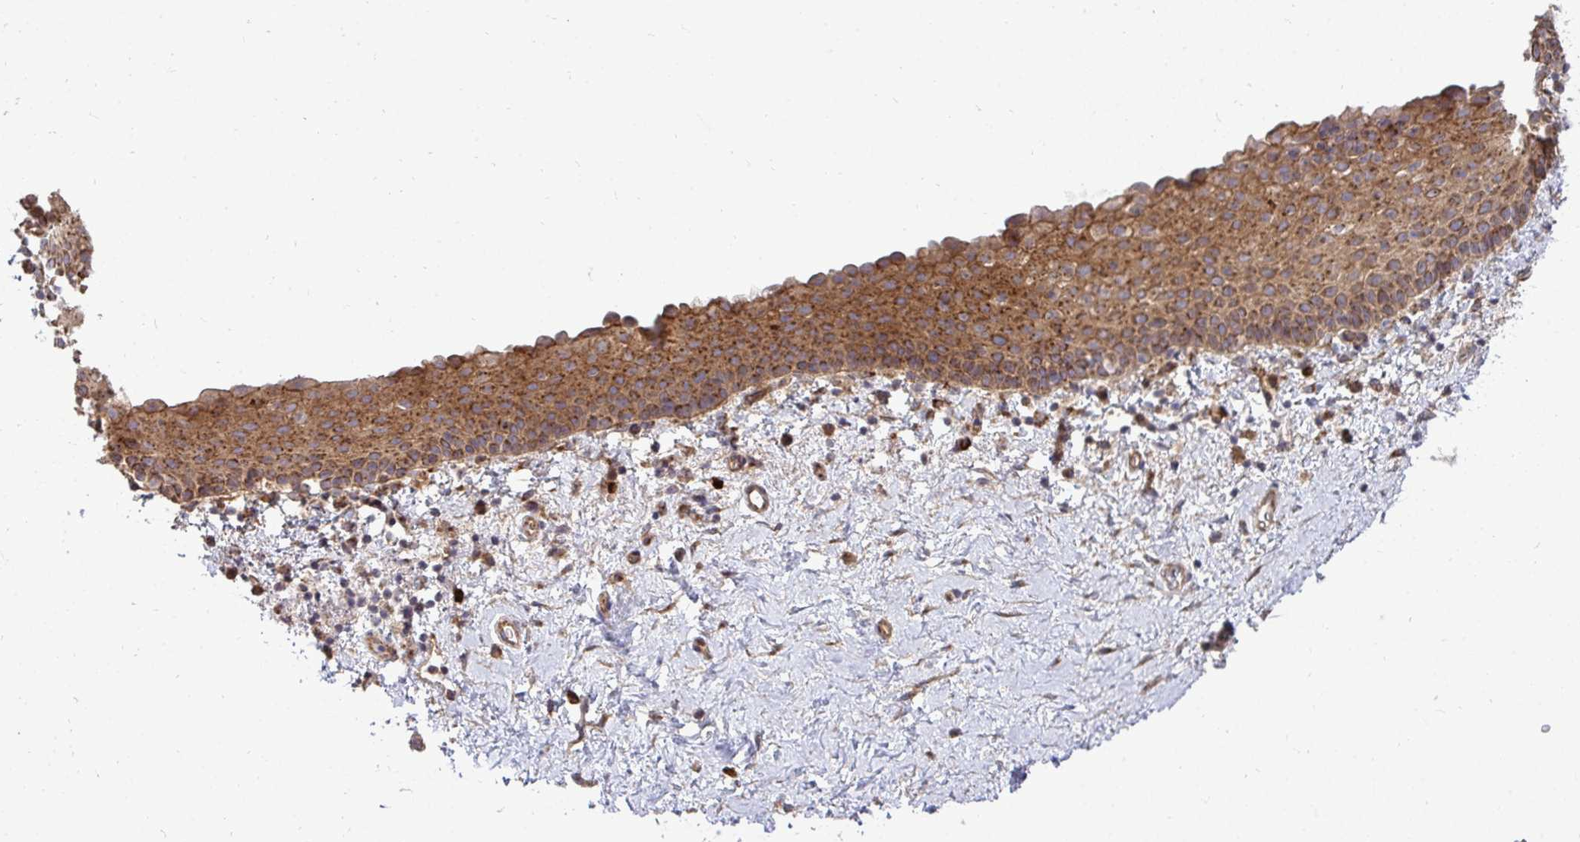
{"staining": {"intensity": "moderate", "quantity": "25%-75%", "location": "cytoplasmic/membranous"}, "tissue": "vagina", "cell_type": "Squamous epithelial cells", "image_type": "normal", "snomed": [{"axis": "morphology", "description": "Normal tissue, NOS"}, {"axis": "topography", "description": "Vagina"}], "caption": "Brown immunohistochemical staining in benign vagina demonstrates moderate cytoplasmic/membranous expression in approximately 25%-75% of squamous epithelial cells. (DAB IHC with brightfield microscopy, high magnification).", "gene": "SH2D1B", "patient": {"sex": "female", "age": 61}}